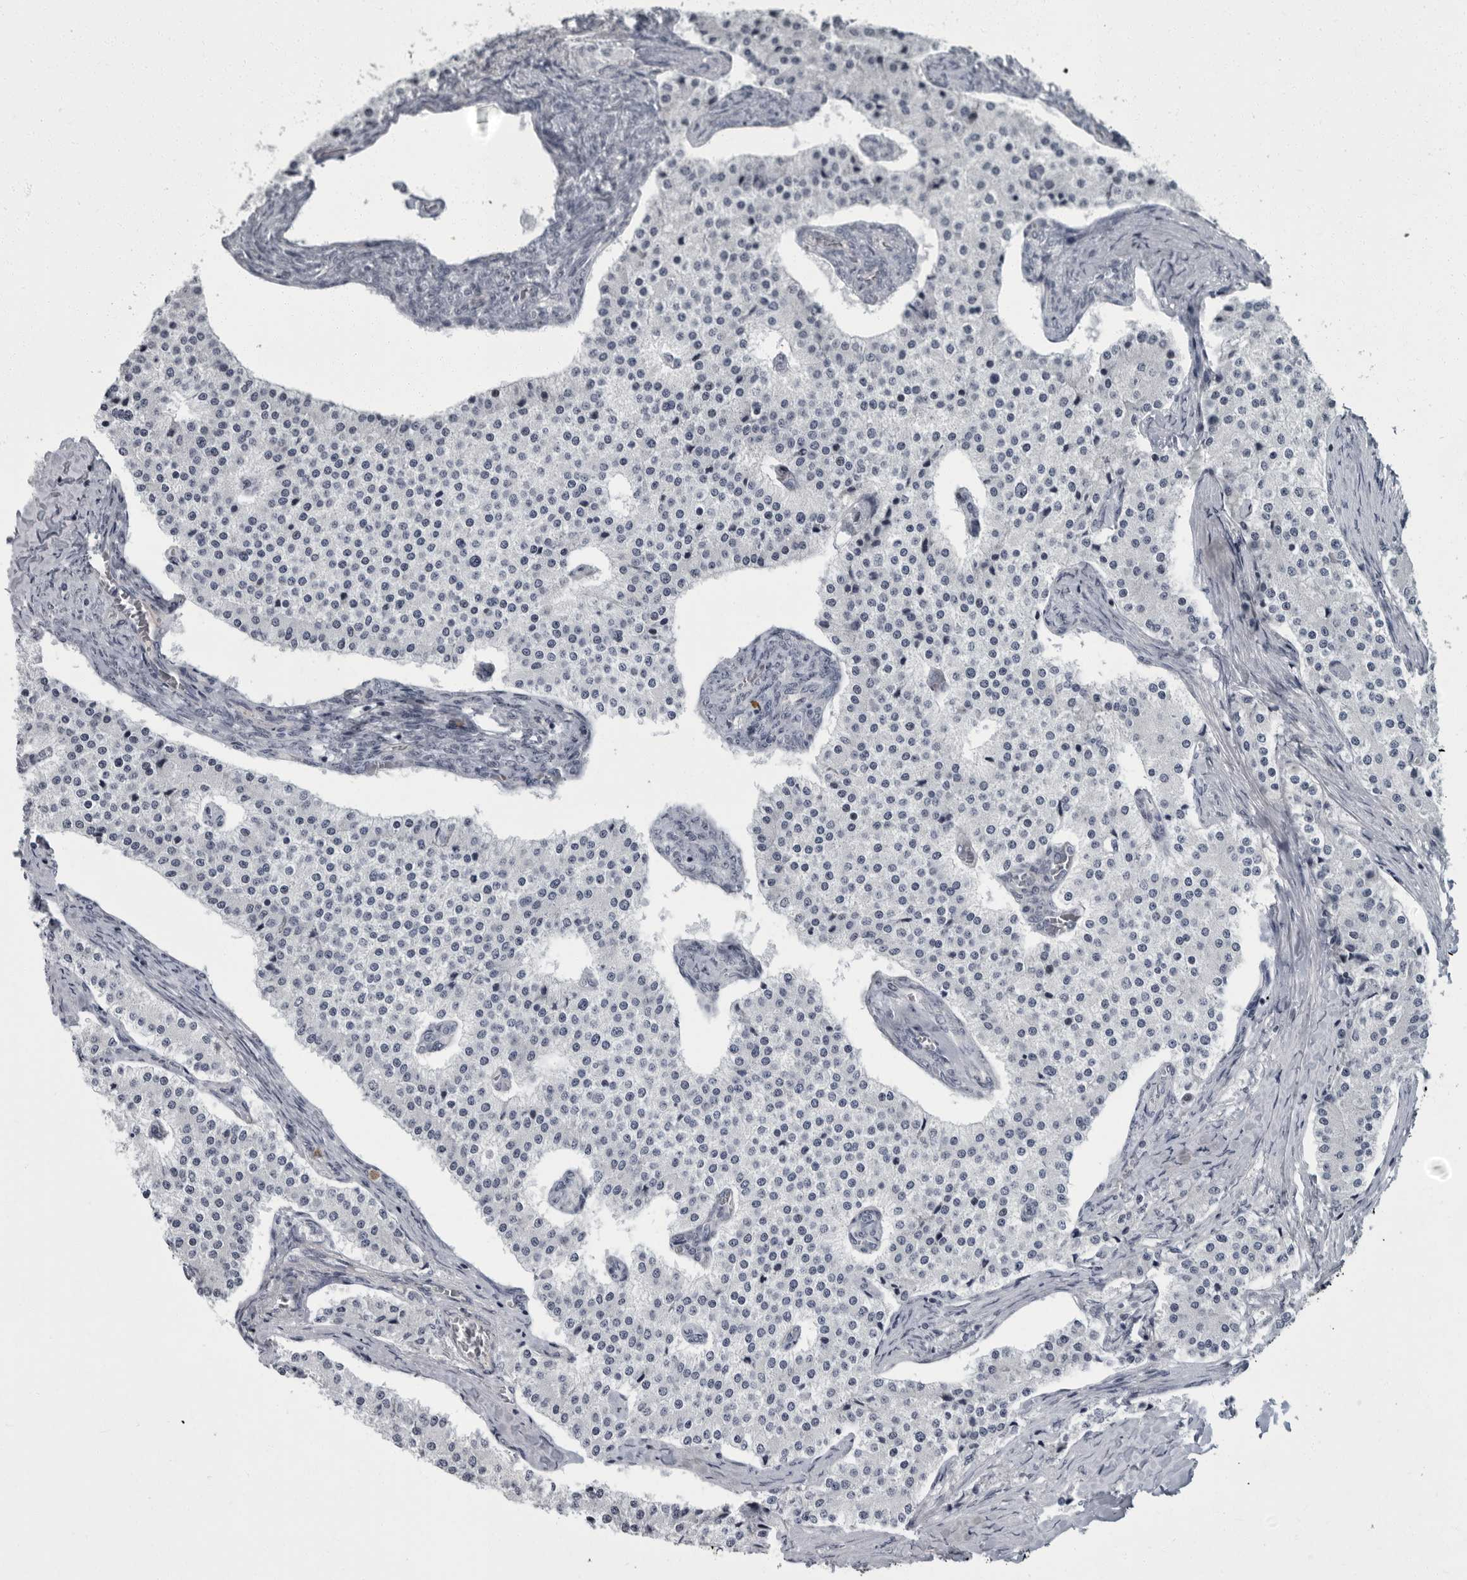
{"staining": {"intensity": "negative", "quantity": "none", "location": "none"}, "tissue": "carcinoid", "cell_type": "Tumor cells", "image_type": "cancer", "snomed": [{"axis": "morphology", "description": "Carcinoid, malignant, NOS"}, {"axis": "topography", "description": "Colon"}], "caption": "Protein analysis of malignant carcinoid demonstrates no significant staining in tumor cells. (Brightfield microscopy of DAB immunohistochemistry at high magnification).", "gene": "SLC25A39", "patient": {"sex": "female", "age": 52}}